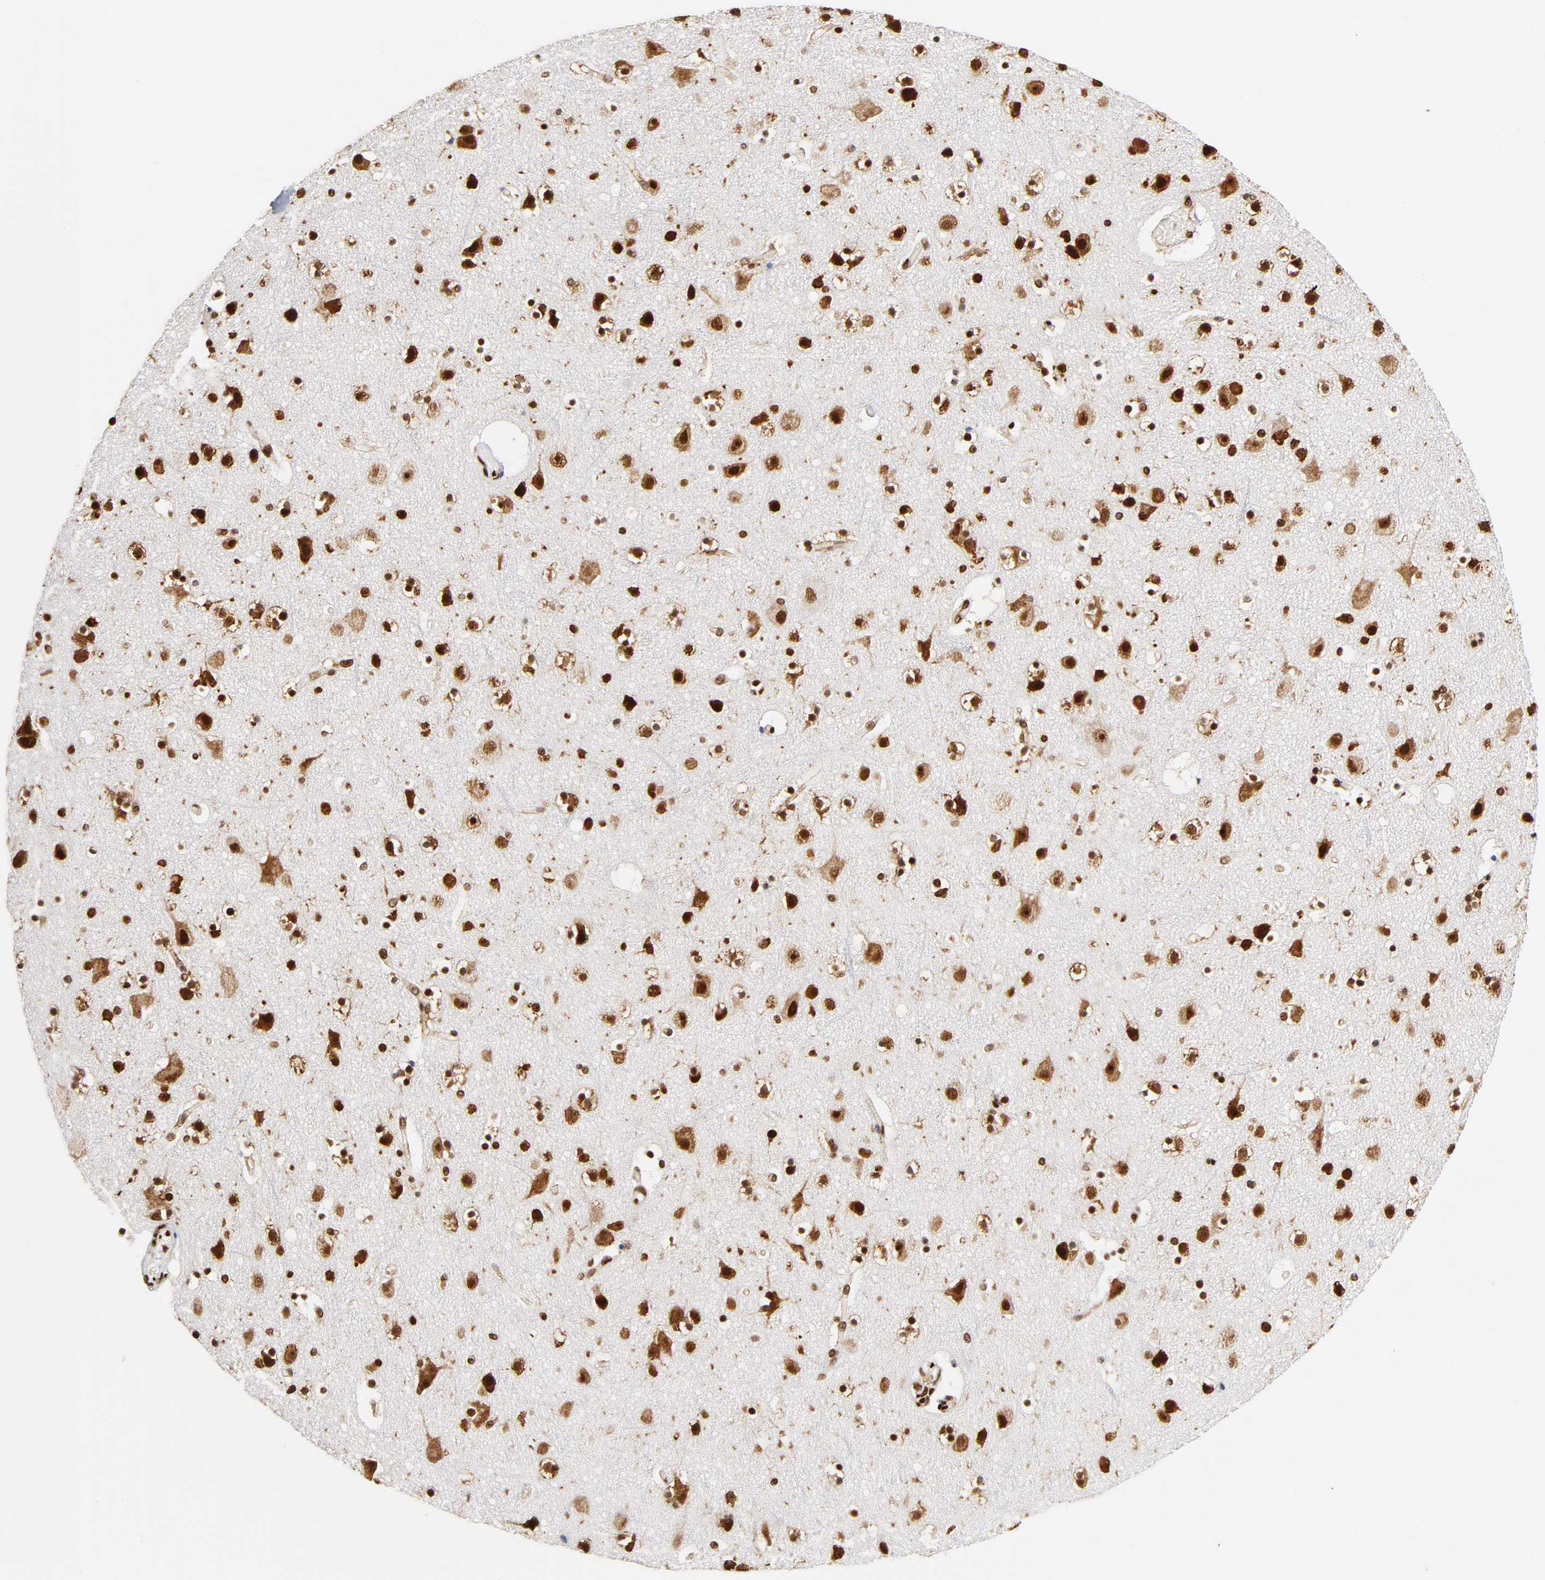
{"staining": {"intensity": "strong", "quantity": ">75%", "location": "nuclear"}, "tissue": "cerebral cortex", "cell_type": "Endothelial cells", "image_type": "normal", "snomed": [{"axis": "morphology", "description": "Normal tissue, NOS"}, {"axis": "topography", "description": "Cerebral cortex"}], "caption": "Normal cerebral cortex displays strong nuclear staining in about >75% of endothelial cells, visualized by immunohistochemistry. (DAB IHC with brightfield microscopy, high magnification).", "gene": "XRCC6", "patient": {"sex": "male", "age": 45}}